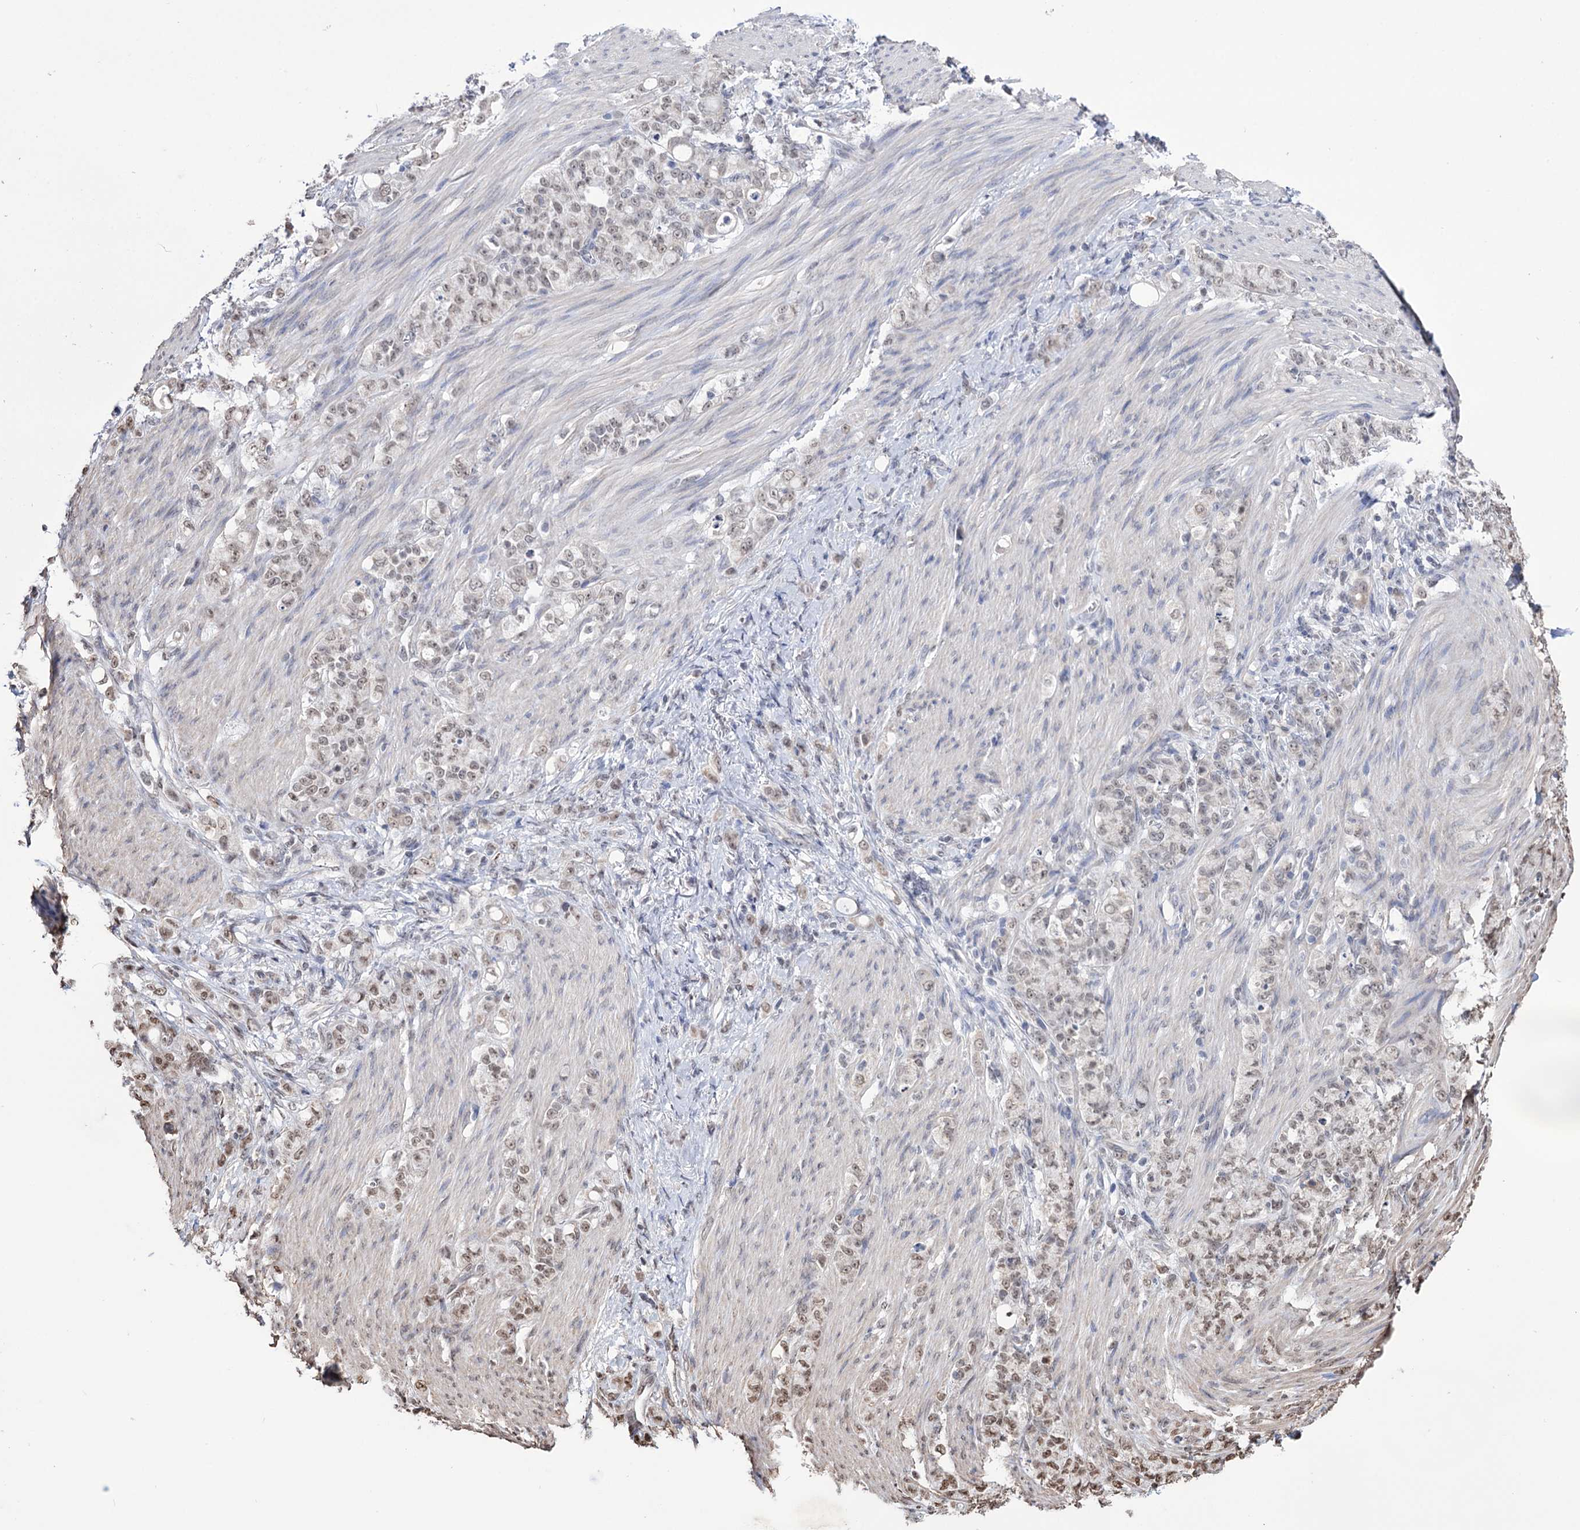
{"staining": {"intensity": "weak", "quantity": "25%-75%", "location": "nuclear"}, "tissue": "stomach cancer", "cell_type": "Tumor cells", "image_type": "cancer", "snomed": [{"axis": "morphology", "description": "Adenocarcinoma, NOS"}, {"axis": "topography", "description": "Stomach"}], "caption": "Immunohistochemistry (IHC) of human stomach adenocarcinoma exhibits low levels of weak nuclear staining in approximately 25%-75% of tumor cells.", "gene": "ABHD10", "patient": {"sex": "female", "age": 79}}